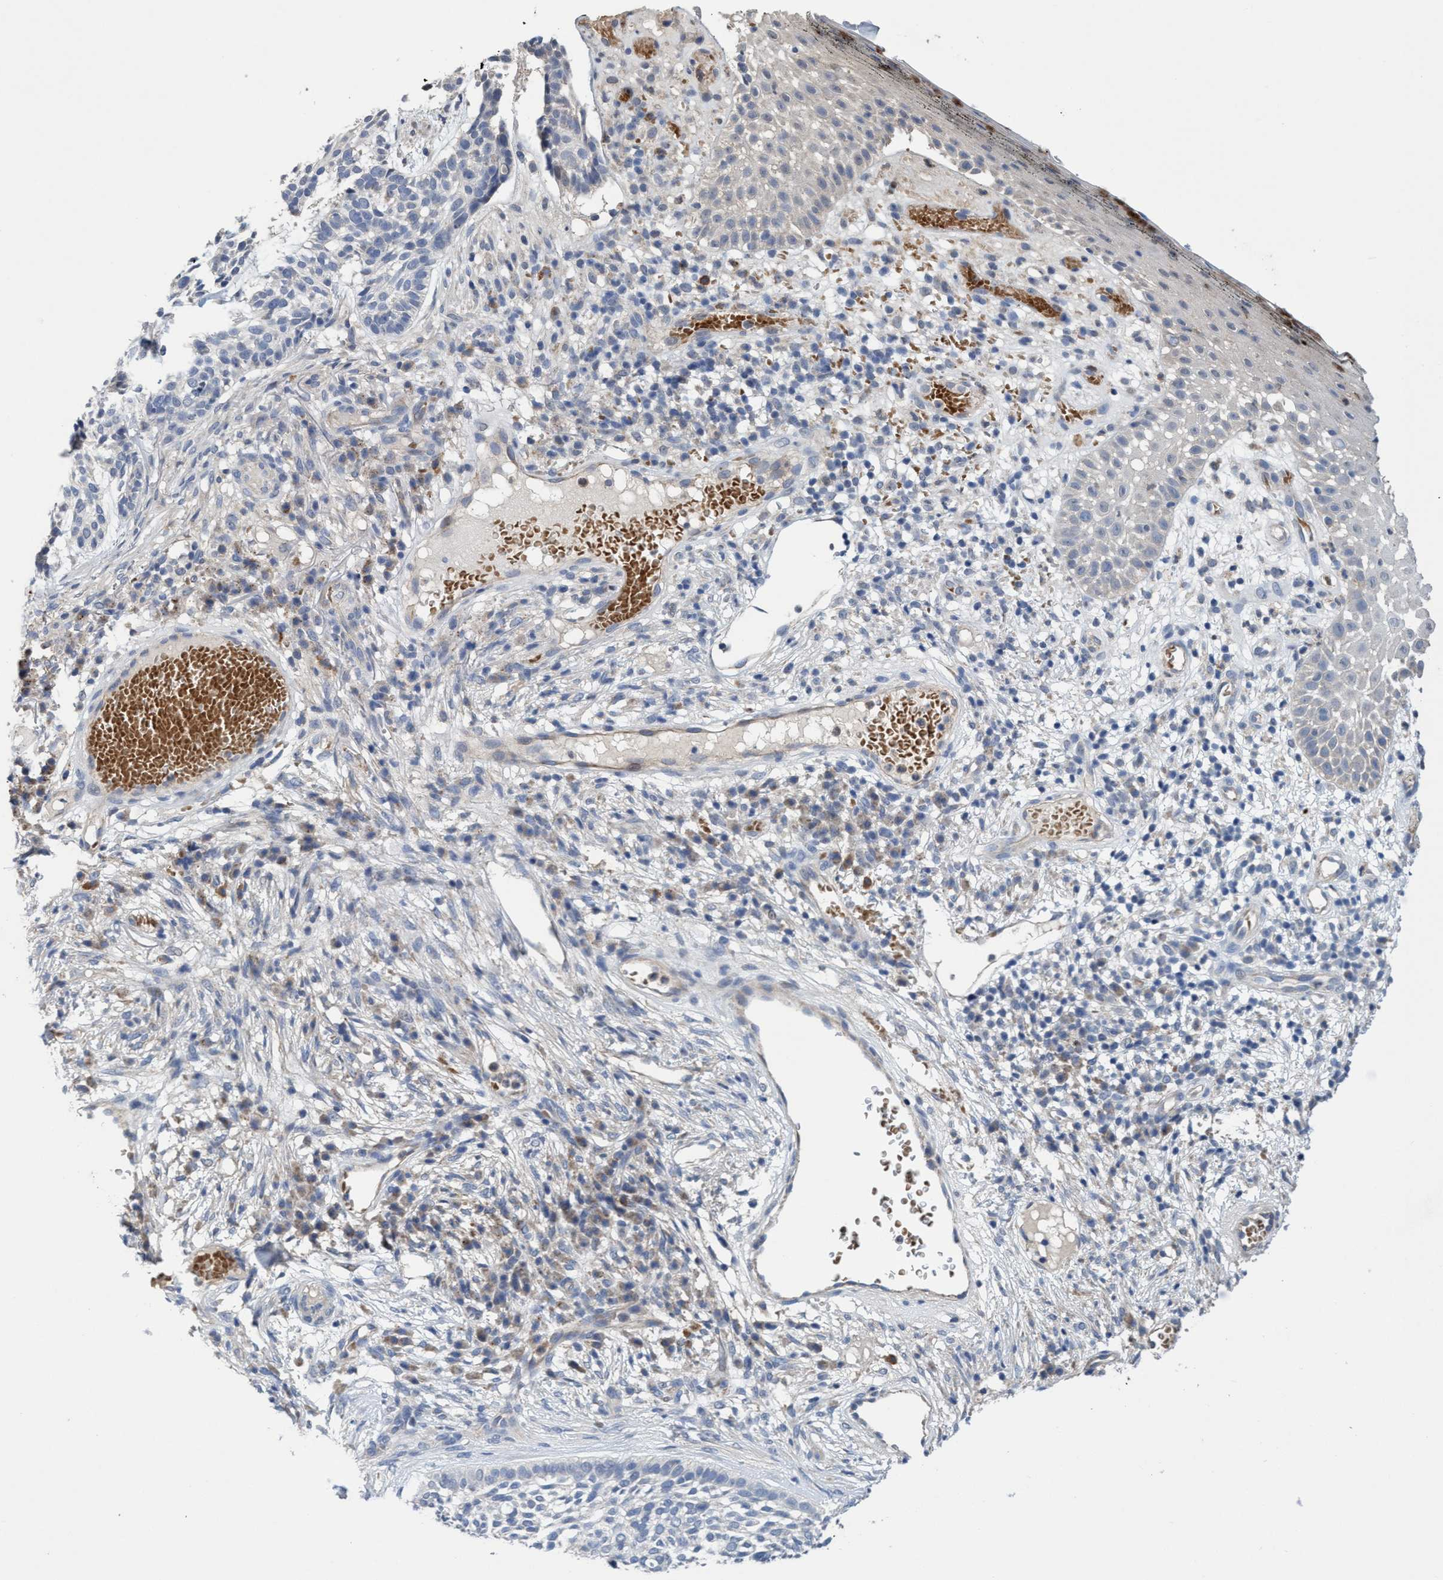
{"staining": {"intensity": "negative", "quantity": "none", "location": "none"}, "tissue": "skin cancer", "cell_type": "Tumor cells", "image_type": "cancer", "snomed": [{"axis": "morphology", "description": "Basal cell carcinoma"}, {"axis": "topography", "description": "Skin"}], "caption": "High magnification brightfield microscopy of basal cell carcinoma (skin) stained with DAB (3,3'-diaminobenzidine) (brown) and counterstained with hematoxylin (blue): tumor cells show no significant staining. (Stains: DAB (3,3'-diaminobenzidine) immunohistochemistry with hematoxylin counter stain, Microscopy: brightfield microscopy at high magnification).", "gene": "SEMA4D", "patient": {"sex": "female", "age": 64}}